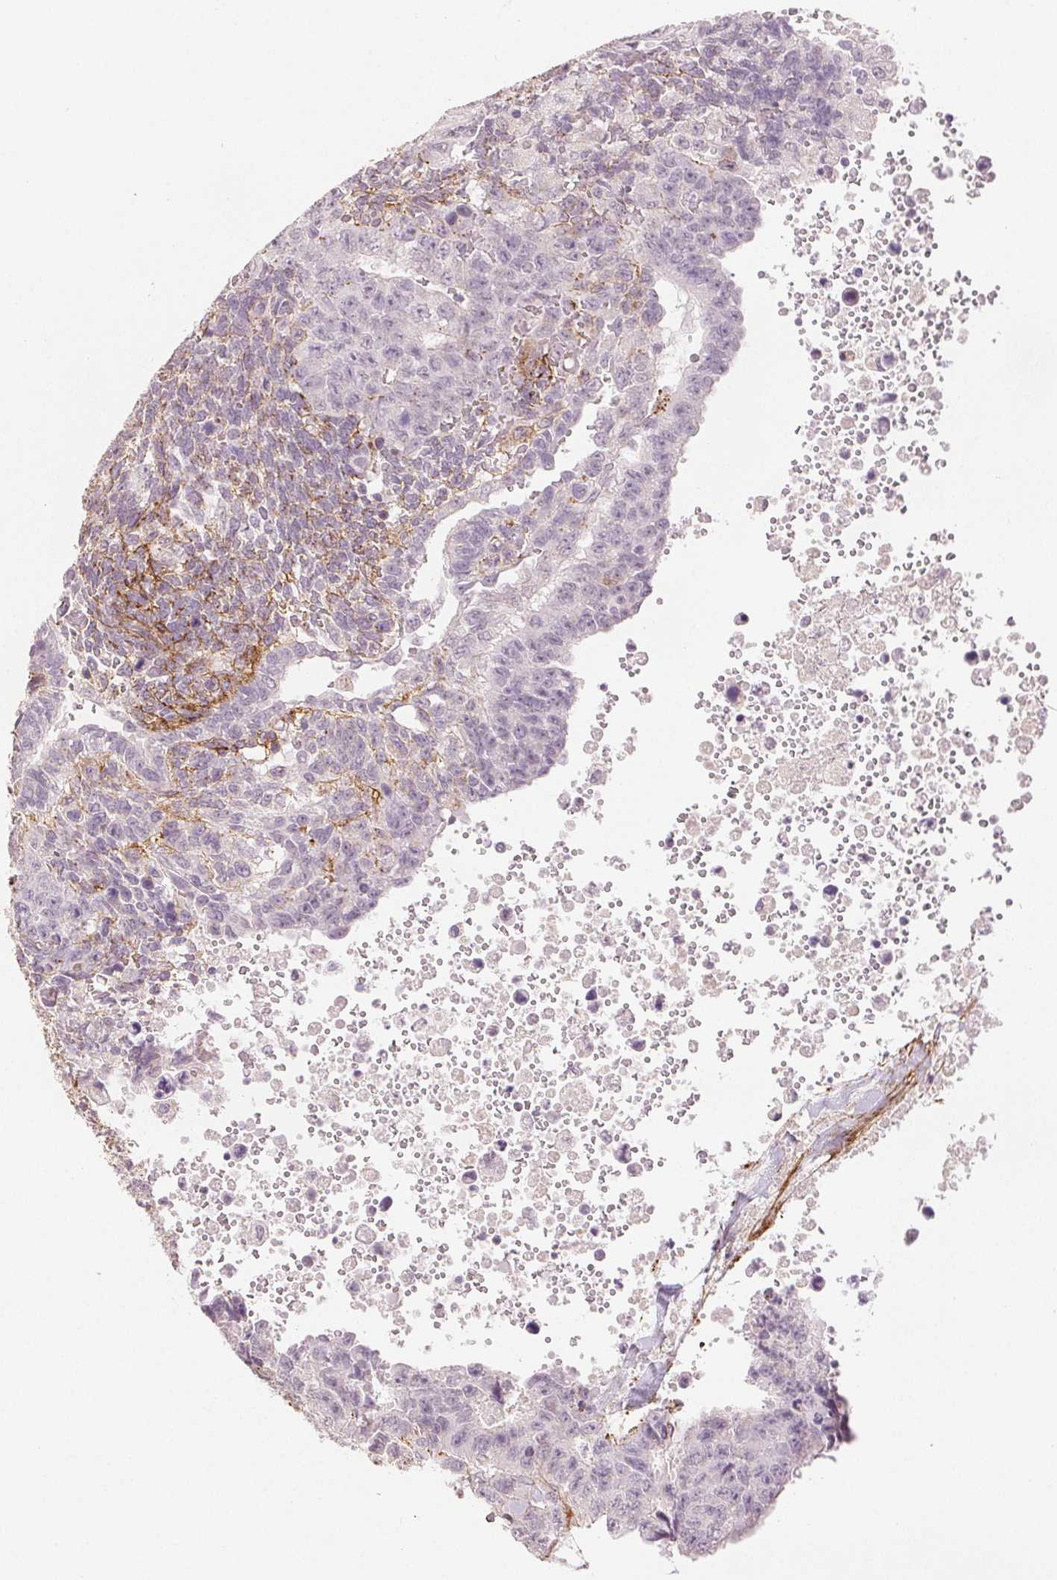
{"staining": {"intensity": "negative", "quantity": "none", "location": "none"}, "tissue": "testis cancer", "cell_type": "Tumor cells", "image_type": "cancer", "snomed": [{"axis": "morphology", "description": "Carcinoma, Embryonal, NOS"}, {"axis": "topography", "description": "Testis"}], "caption": "High power microscopy micrograph of an IHC photomicrograph of testis embryonal carcinoma, revealing no significant staining in tumor cells.", "gene": "FBN1", "patient": {"sex": "male", "age": 24}}